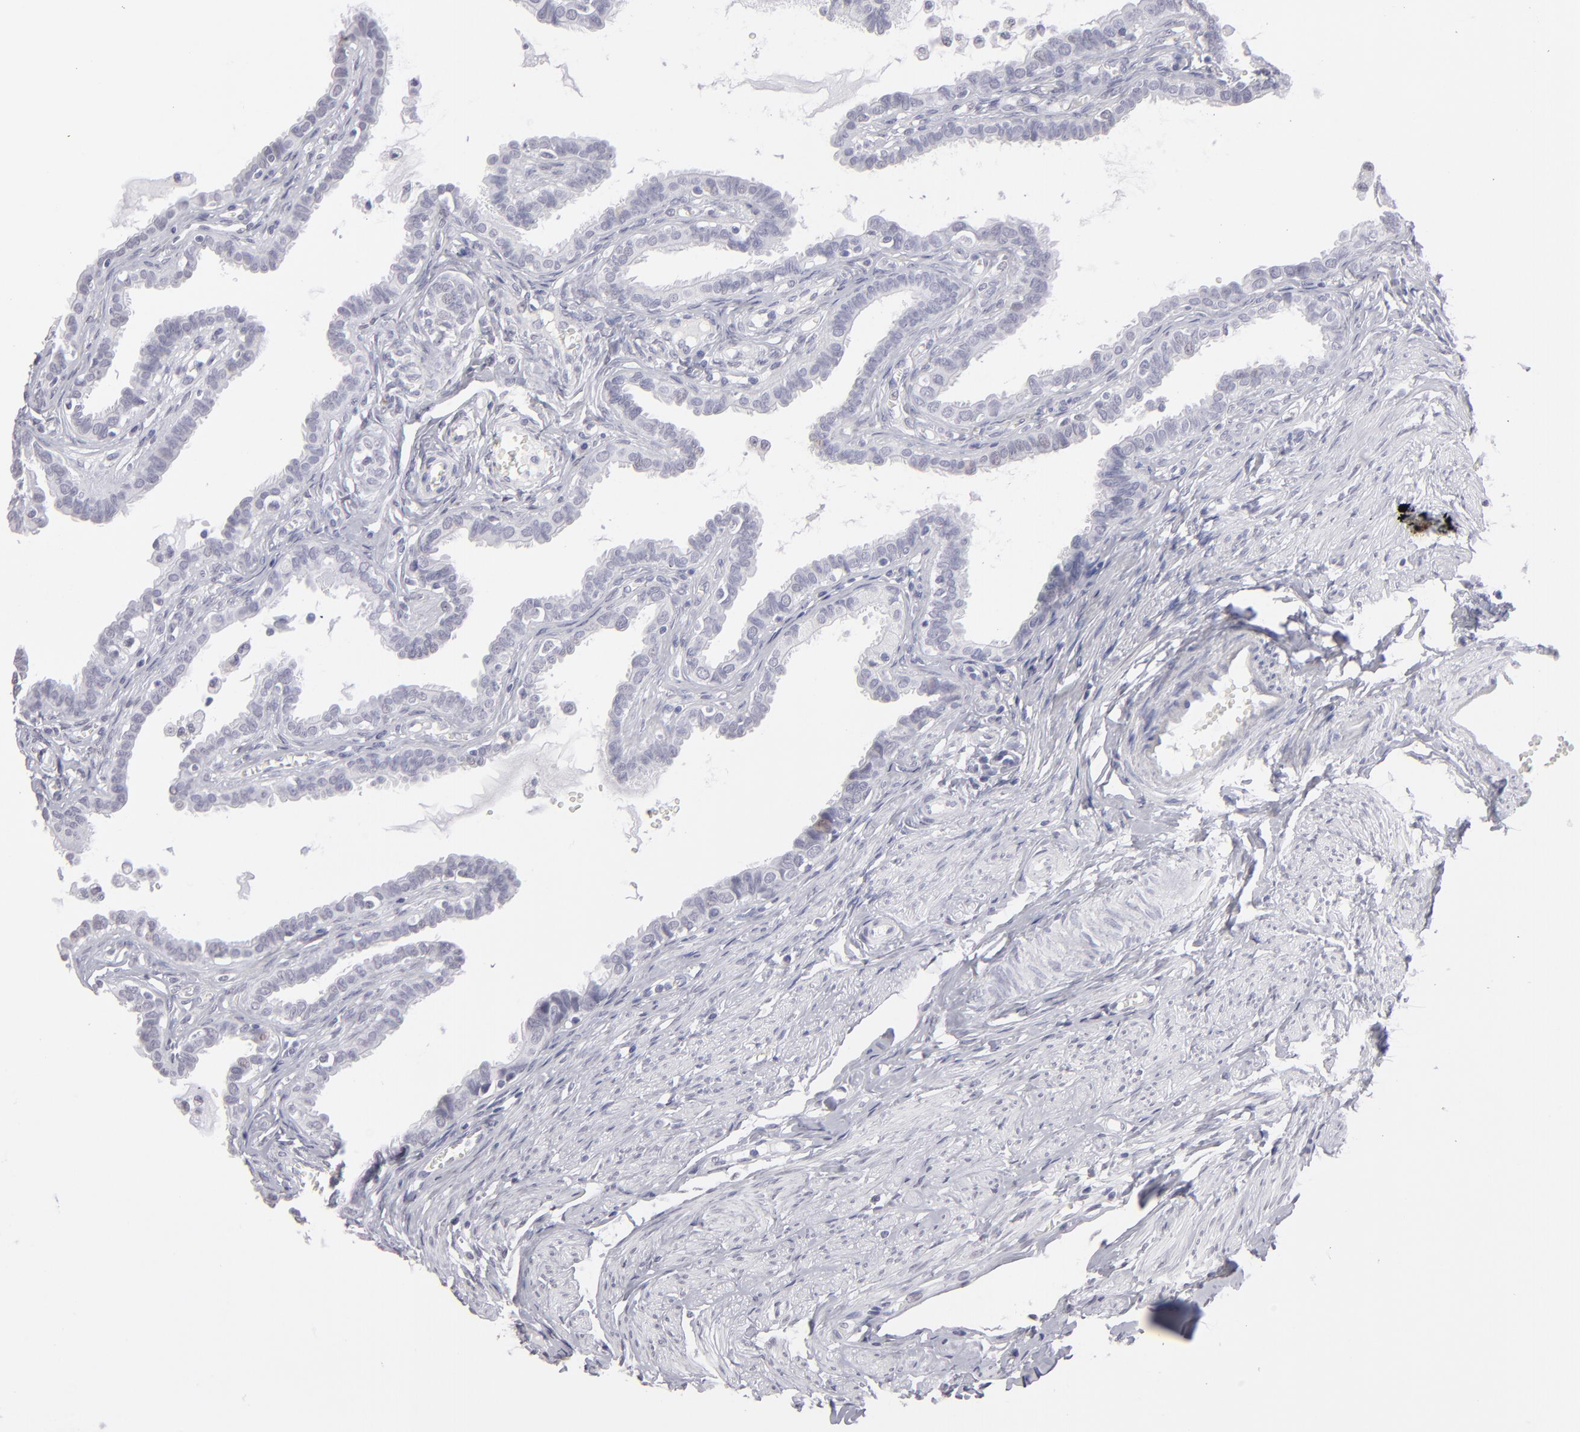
{"staining": {"intensity": "negative", "quantity": "none", "location": "none"}, "tissue": "fallopian tube", "cell_type": "Glandular cells", "image_type": "normal", "snomed": [{"axis": "morphology", "description": "Normal tissue, NOS"}, {"axis": "topography", "description": "Fallopian tube"}], "caption": "The image demonstrates no significant expression in glandular cells of fallopian tube.", "gene": "ALDOB", "patient": {"sex": "female", "age": 67}}